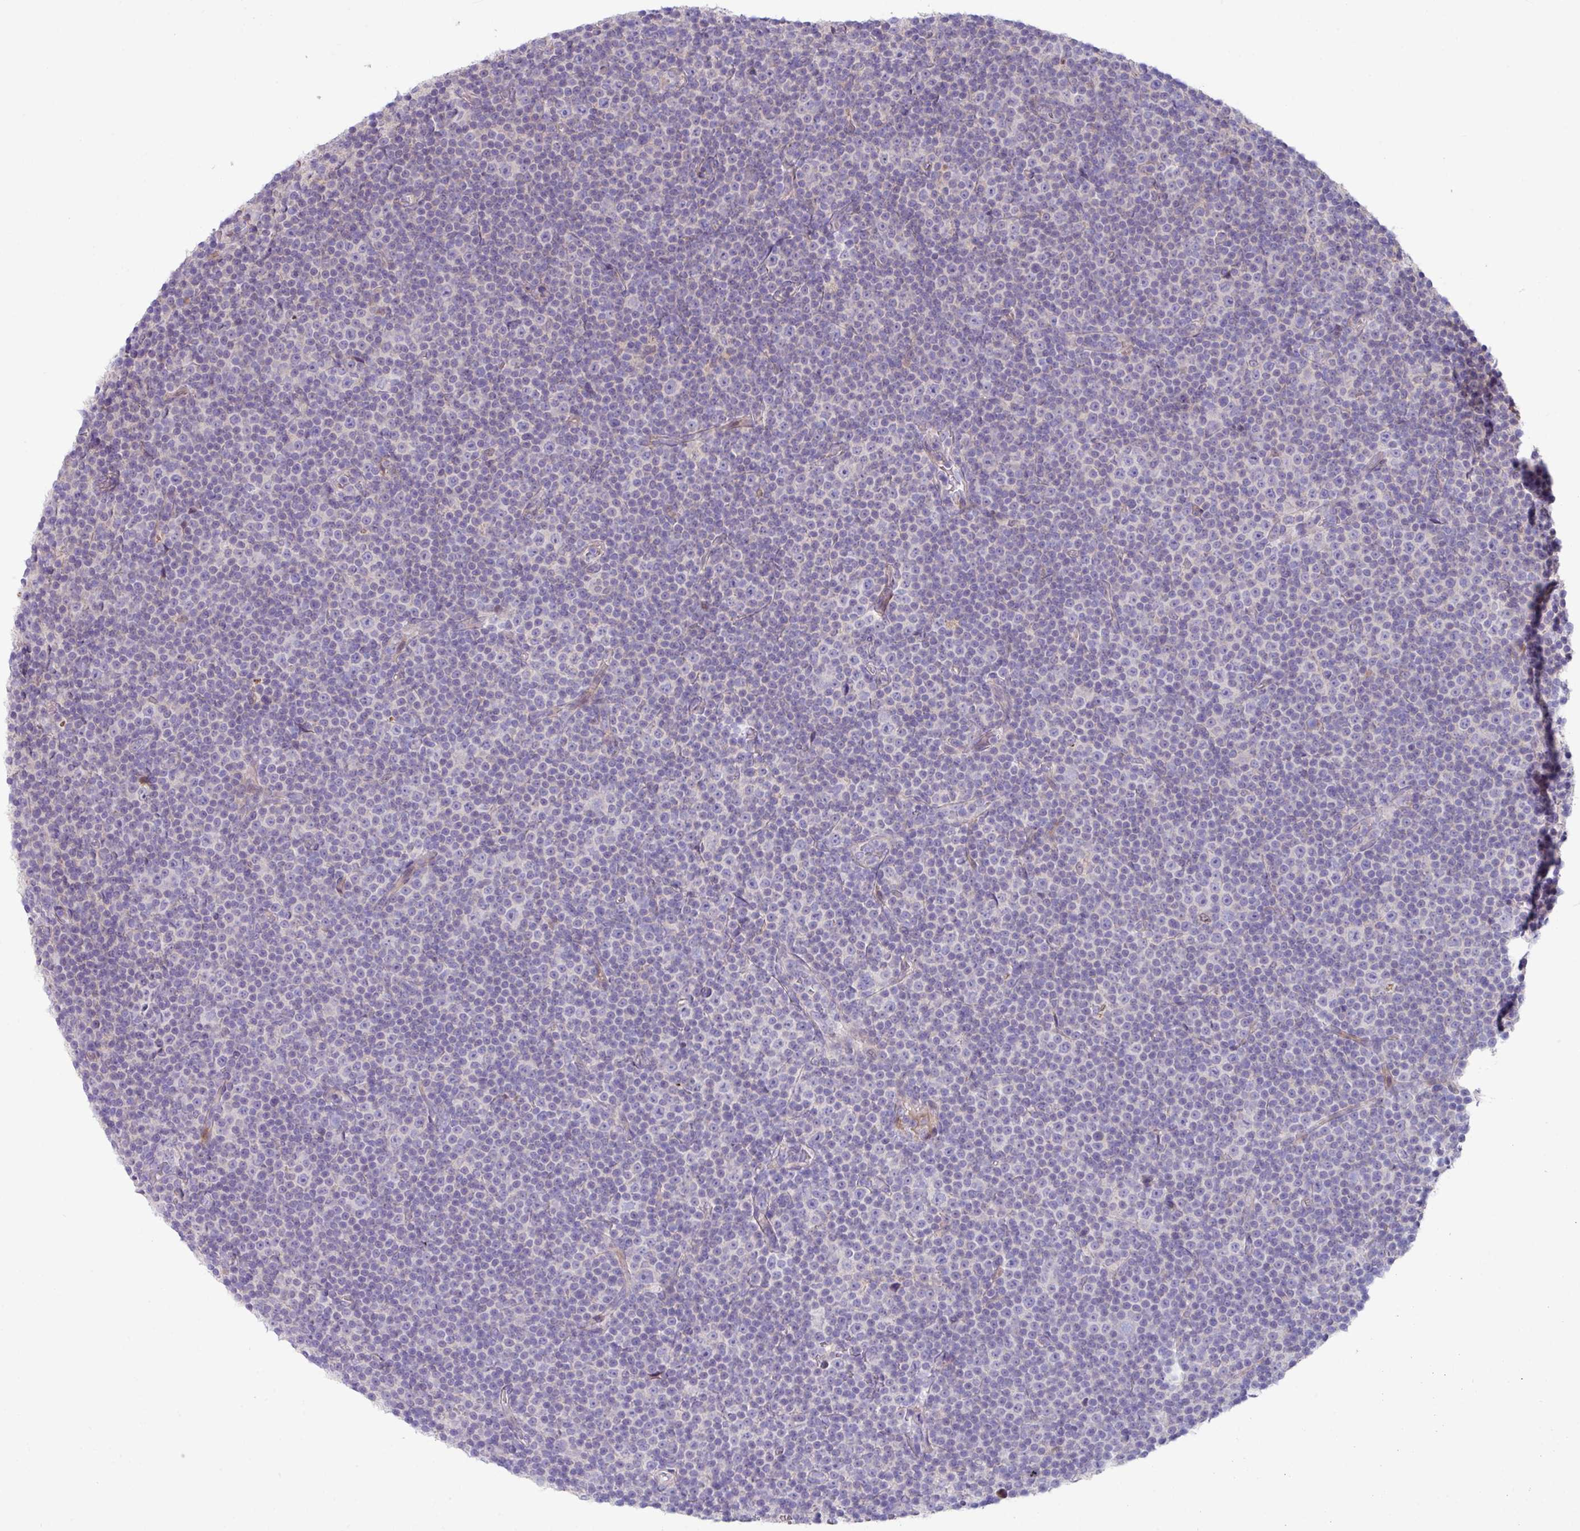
{"staining": {"intensity": "negative", "quantity": "none", "location": "none"}, "tissue": "lymphoma", "cell_type": "Tumor cells", "image_type": "cancer", "snomed": [{"axis": "morphology", "description": "Malignant lymphoma, non-Hodgkin's type, Low grade"}, {"axis": "topography", "description": "Lymph node"}], "caption": "Photomicrograph shows no protein positivity in tumor cells of lymphoma tissue.", "gene": "IQCJ", "patient": {"sex": "female", "age": 67}}